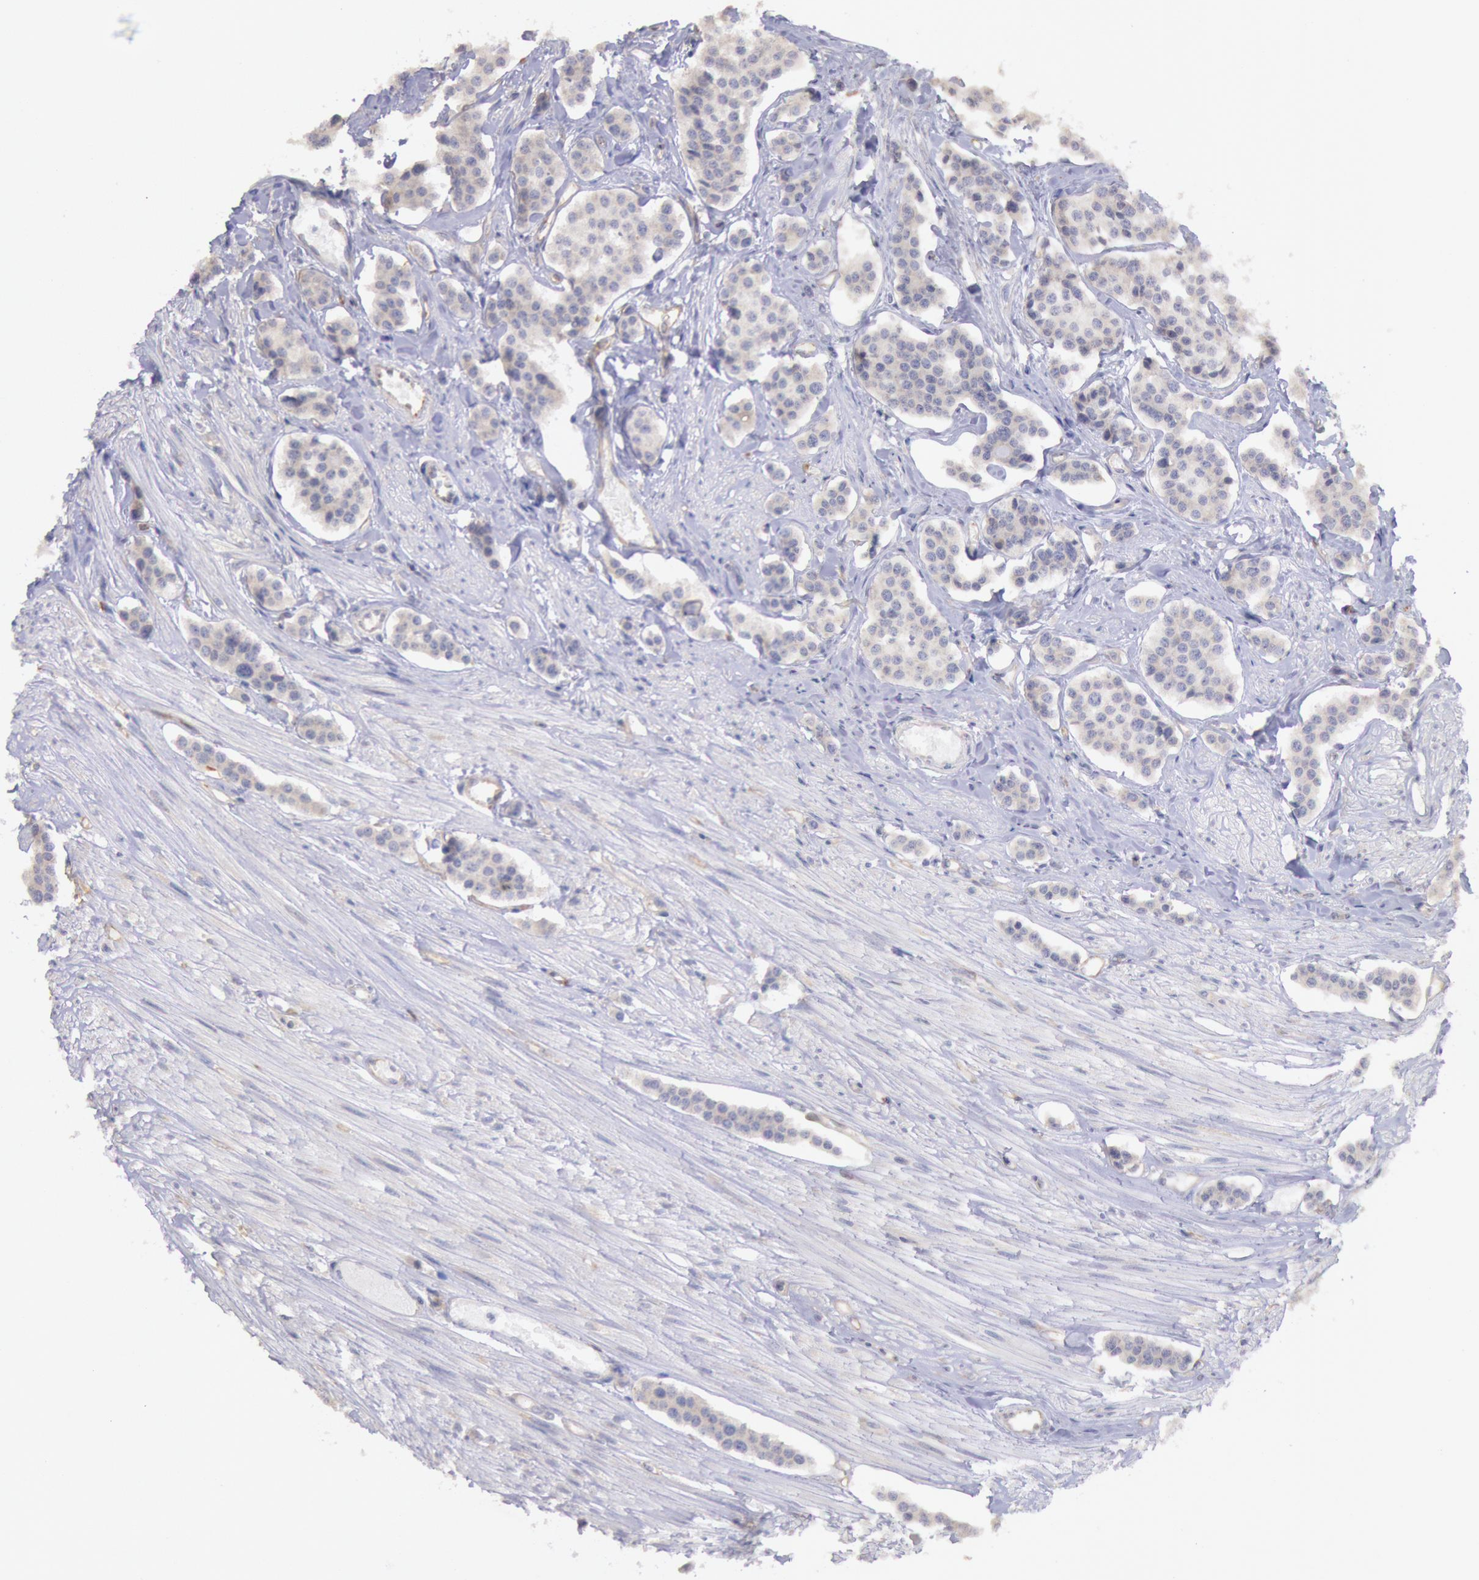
{"staining": {"intensity": "weak", "quantity": ">75%", "location": "cytoplasmic/membranous"}, "tissue": "carcinoid", "cell_type": "Tumor cells", "image_type": "cancer", "snomed": [{"axis": "morphology", "description": "Carcinoid, malignant, NOS"}, {"axis": "topography", "description": "Small intestine"}], "caption": "Protein positivity by IHC shows weak cytoplasmic/membranous positivity in approximately >75% of tumor cells in carcinoid. The staining is performed using DAB brown chromogen to label protein expression. The nuclei are counter-stained blue using hematoxylin.", "gene": "DRG1", "patient": {"sex": "male", "age": 60}}